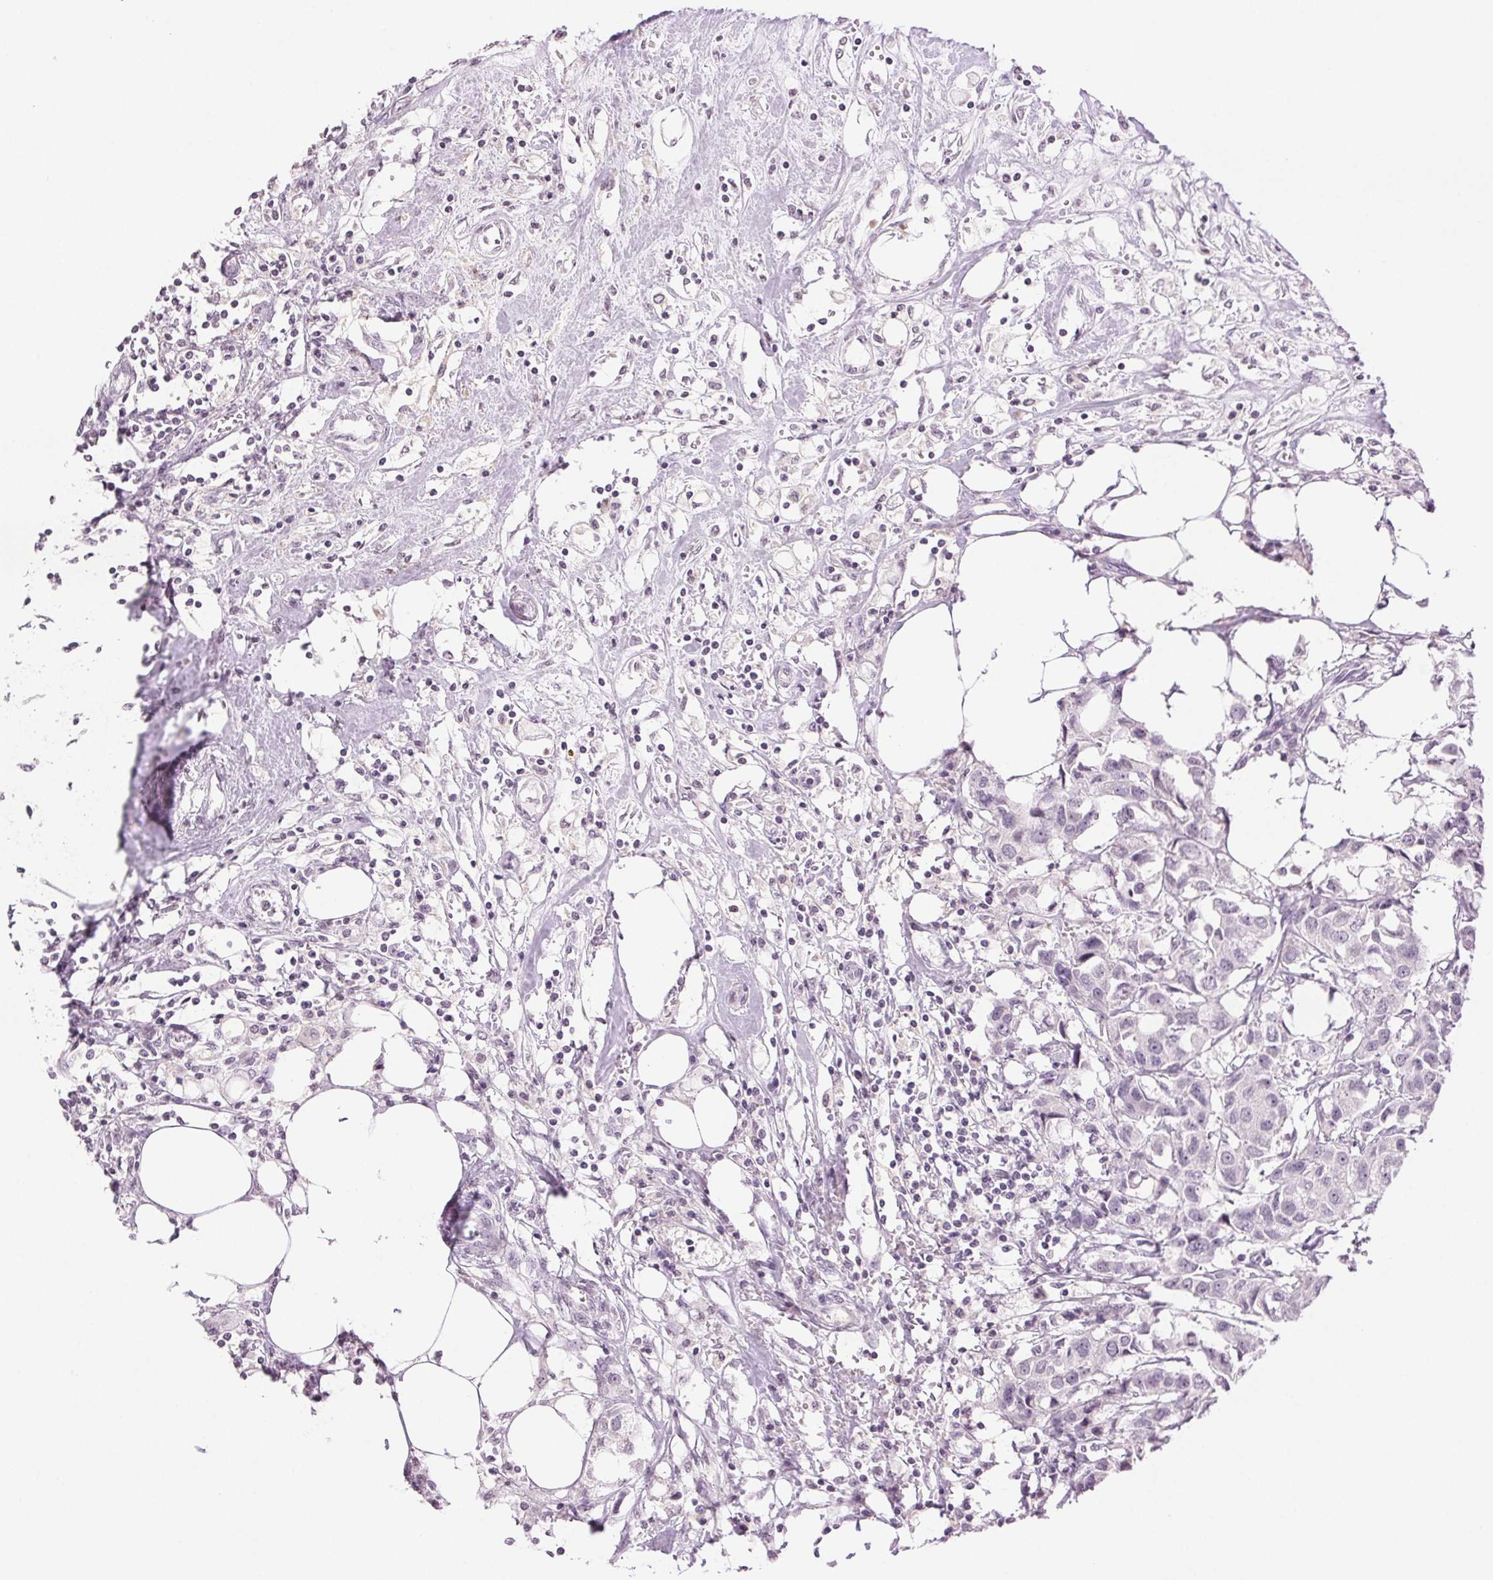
{"staining": {"intensity": "negative", "quantity": "none", "location": "none"}, "tissue": "breast cancer", "cell_type": "Tumor cells", "image_type": "cancer", "snomed": [{"axis": "morphology", "description": "Duct carcinoma"}, {"axis": "topography", "description": "Breast"}], "caption": "Immunohistochemistry micrograph of human breast cancer stained for a protein (brown), which demonstrates no positivity in tumor cells.", "gene": "TNNT3", "patient": {"sex": "female", "age": 80}}